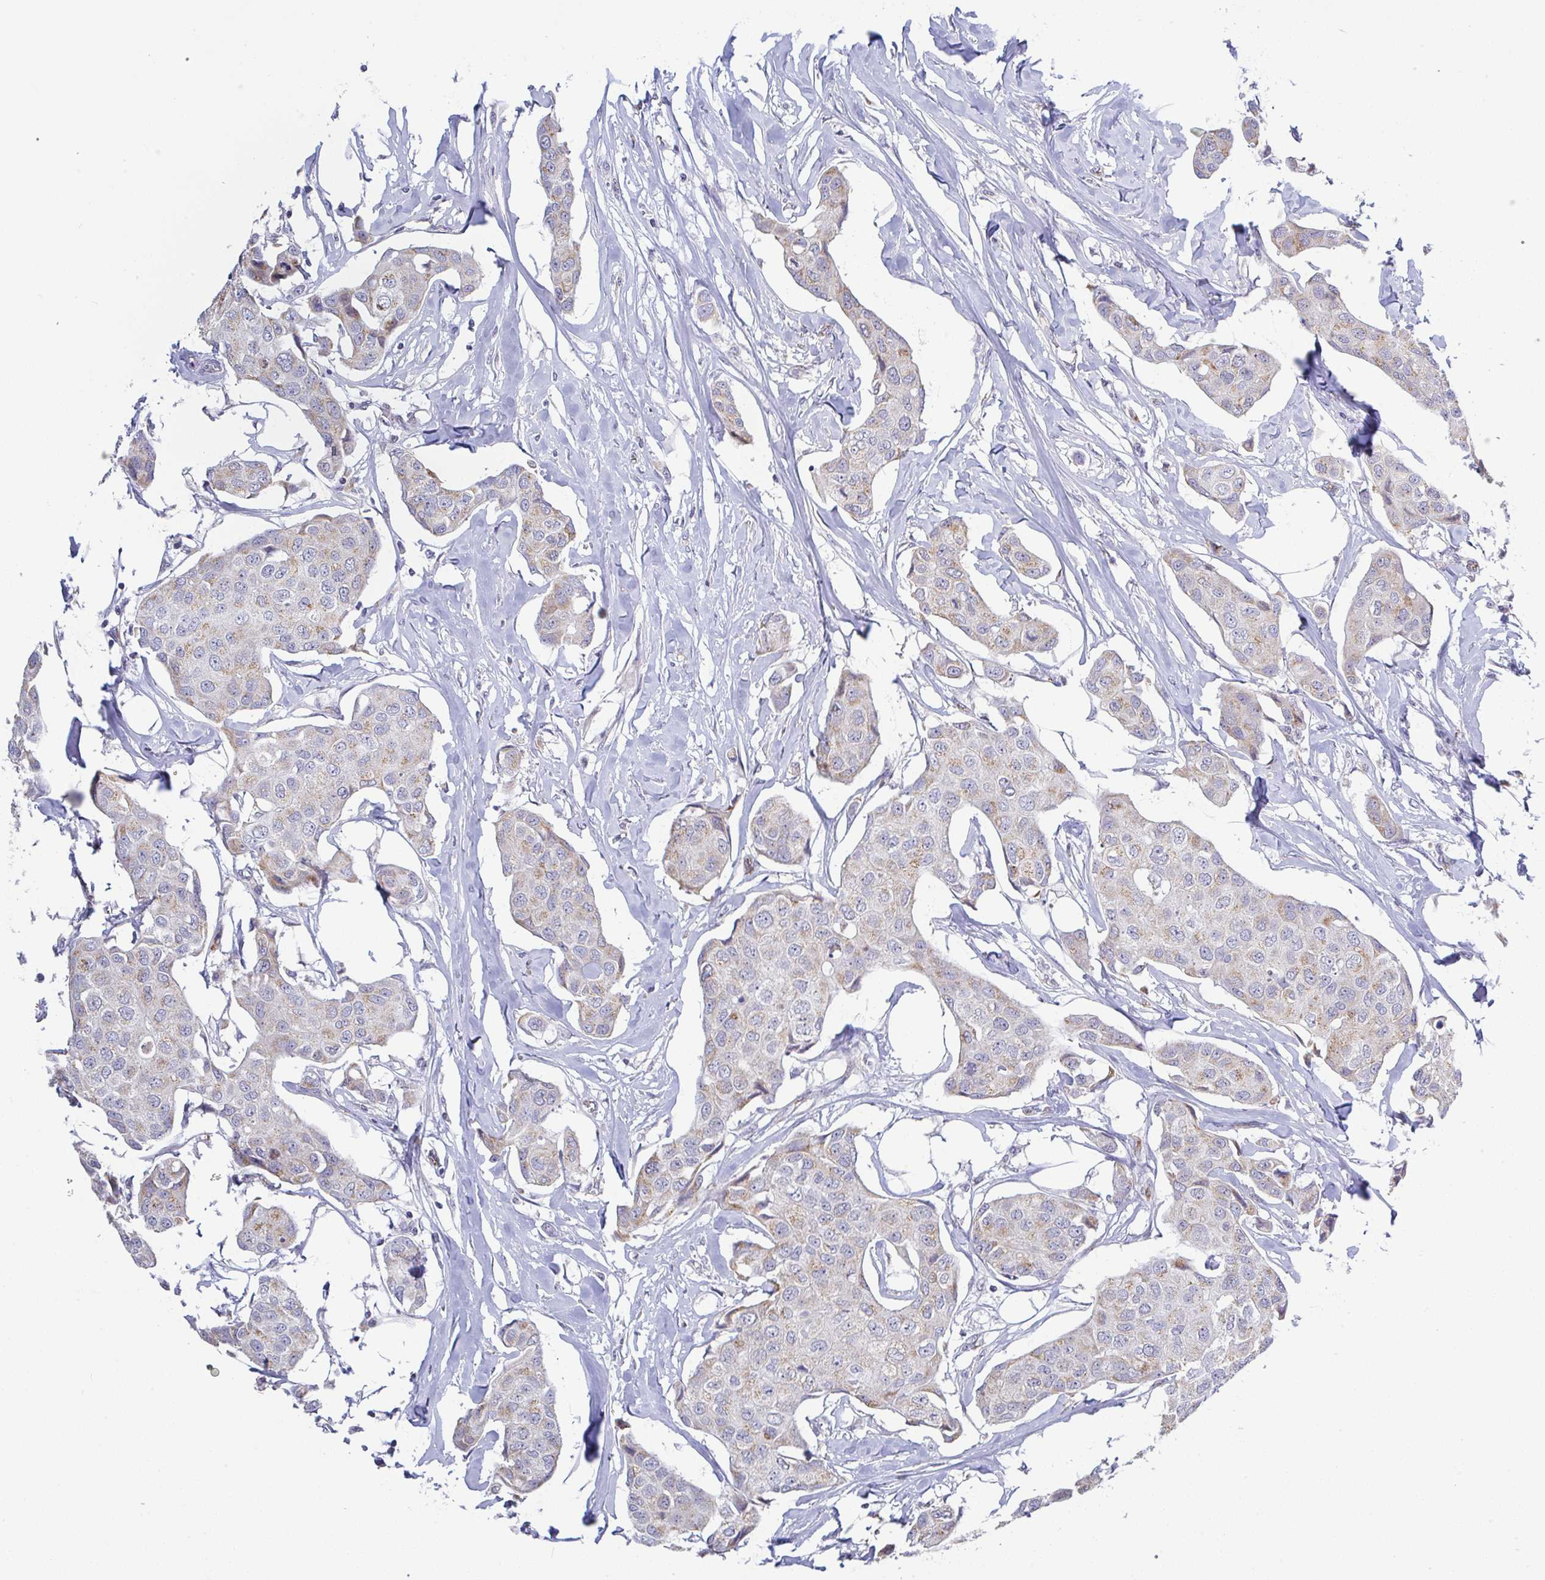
{"staining": {"intensity": "moderate", "quantity": "<25%", "location": "cytoplasmic/membranous"}, "tissue": "breast cancer", "cell_type": "Tumor cells", "image_type": "cancer", "snomed": [{"axis": "morphology", "description": "Duct carcinoma"}, {"axis": "topography", "description": "Breast"}, {"axis": "topography", "description": "Lymph node"}], "caption": "Breast intraductal carcinoma stained for a protein (brown) shows moderate cytoplasmic/membranous positive expression in approximately <25% of tumor cells.", "gene": "PLCD4", "patient": {"sex": "female", "age": 80}}